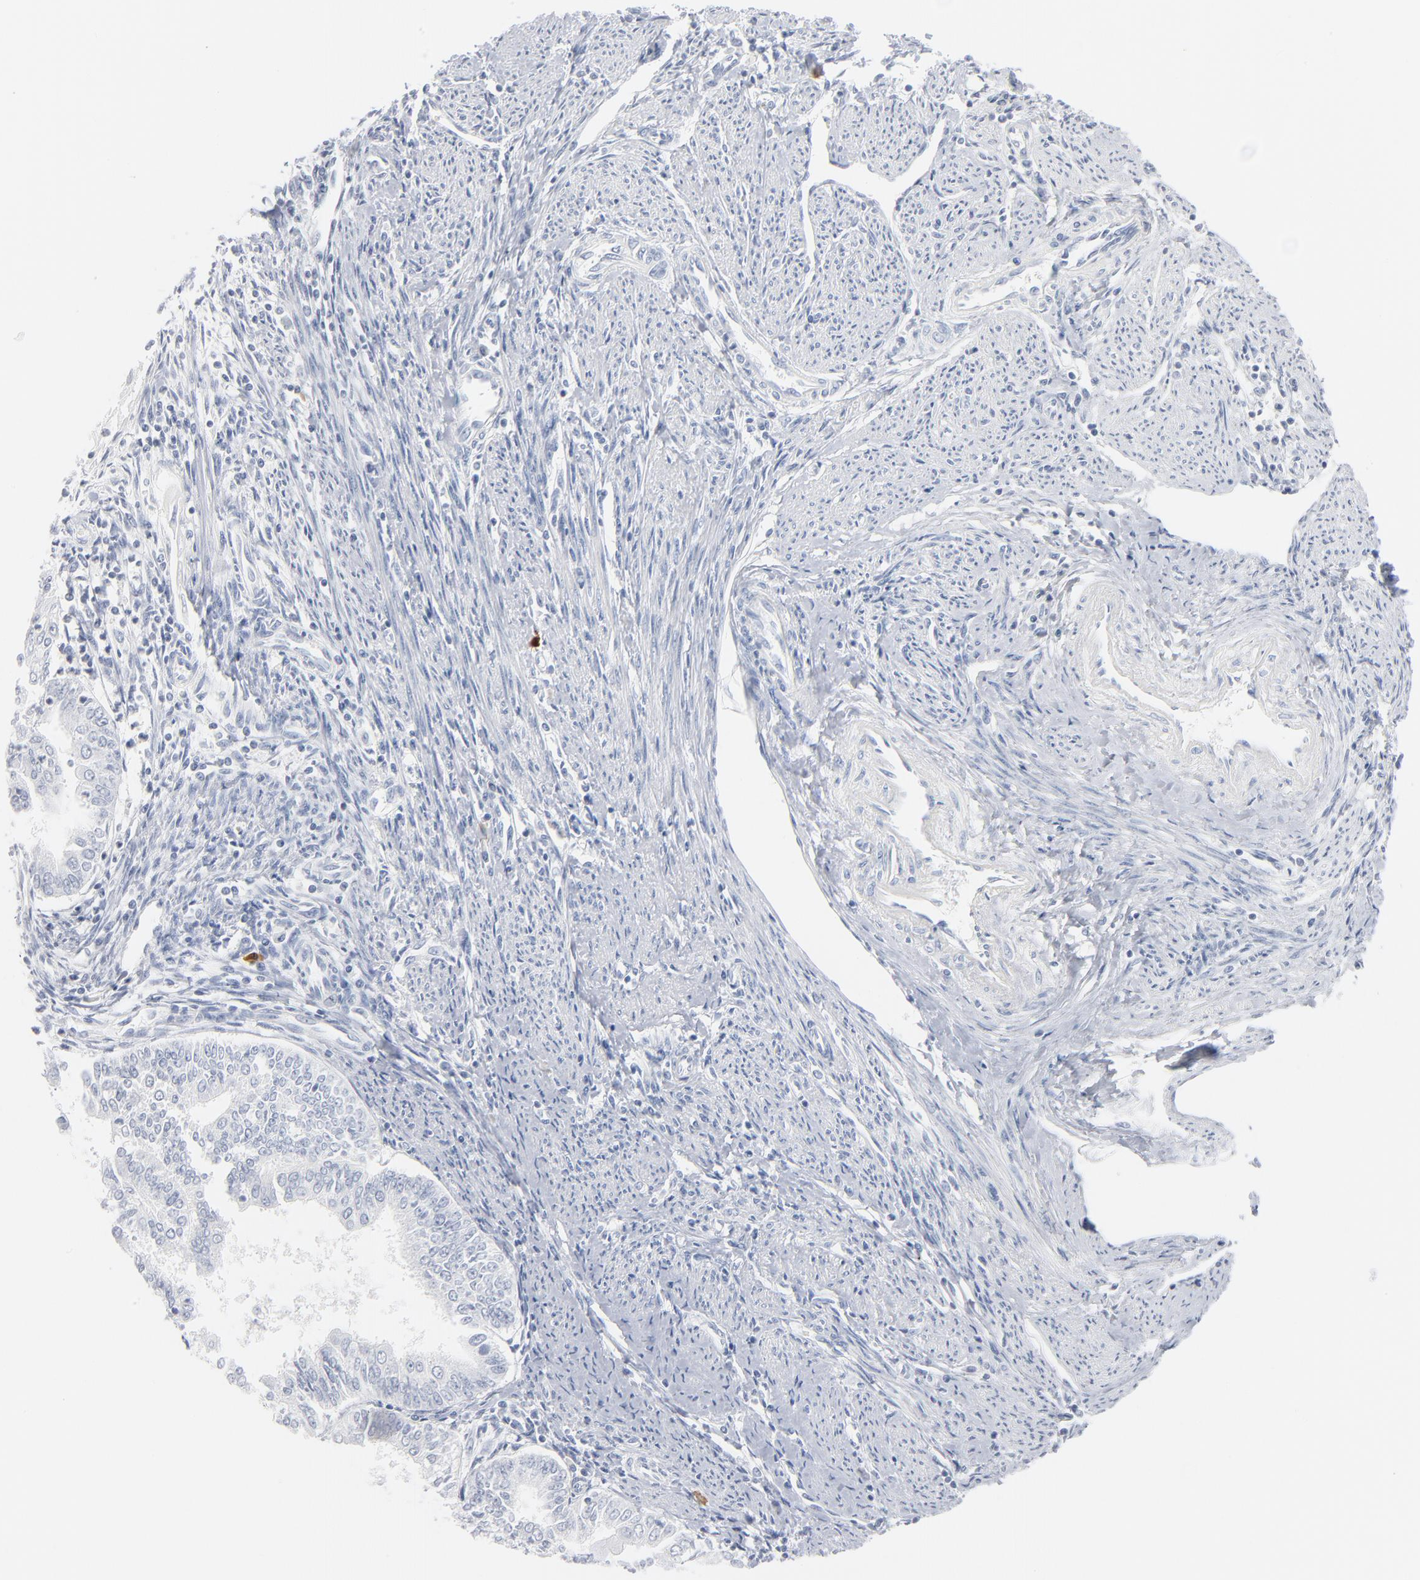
{"staining": {"intensity": "negative", "quantity": "none", "location": "none"}, "tissue": "endometrial cancer", "cell_type": "Tumor cells", "image_type": "cancer", "snomed": [{"axis": "morphology", "description": "Adenocarcinoma, NOS"}, {"axis": "topography", "description": "Endometrium"}], "caption": "This is an IHC histopathology image of human endometrial adenocarcinoma. There is no expression in tumor cells.", "gene": "PTK2B", "patient": {"sex": "female", "age": 75}}